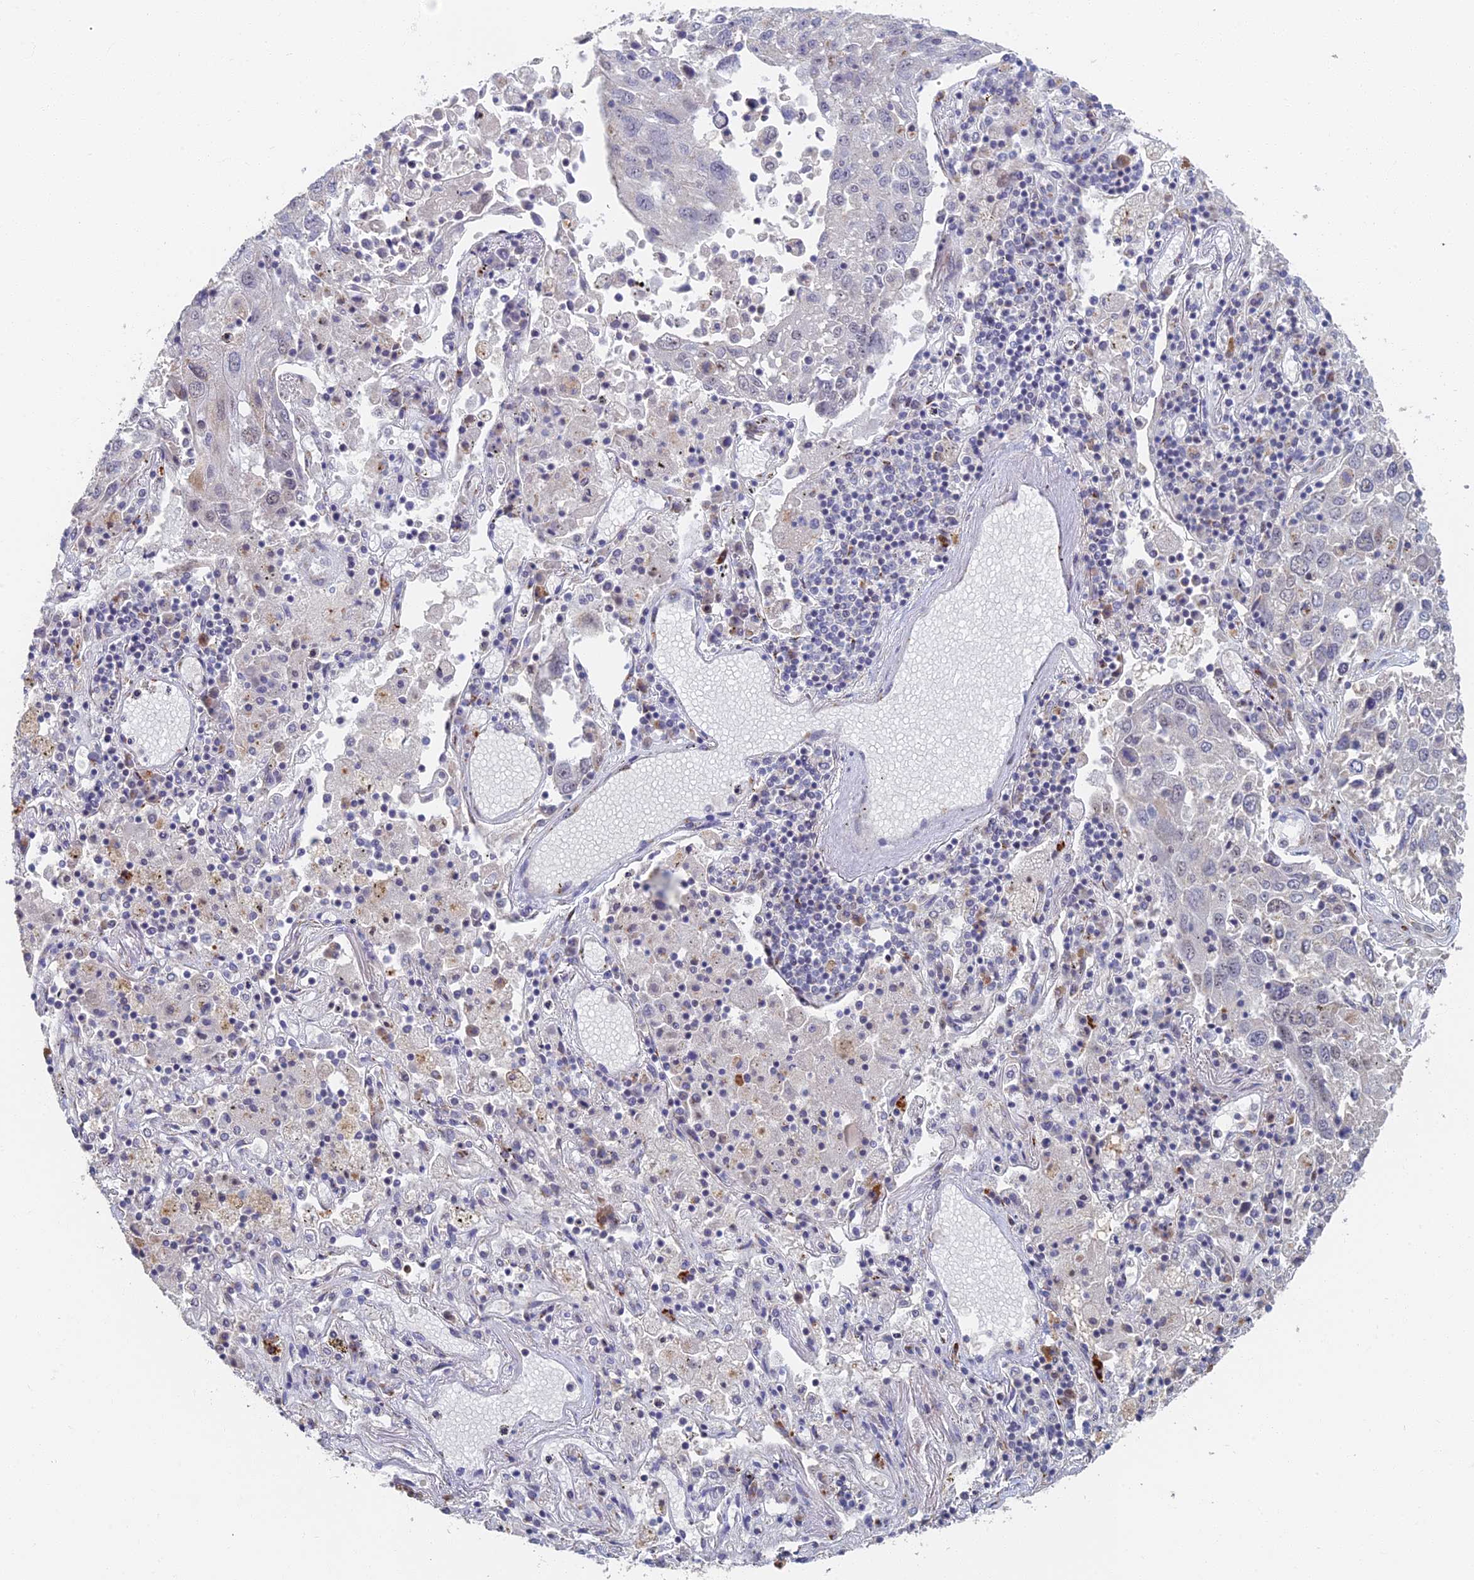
{"staining": {"intensity": "weak", "quantity": "<25%", "location": "nuclear"}, "tissue": "lung cancer", "cell_type": "Tumor cells", "image_type": "cancer", "snomed": [{"axis": "morphology", "description": "Squamous cell carcinoma, NOS"}, {"axis": "topography", "description": "Lung"}], "caption": "This is an IHC photomicrograph of lung squamous cell carcinoma. There is no expression in tumor cells.", "gene": "GPATCH1", "patient": {"sex": "male", "age": 65}}